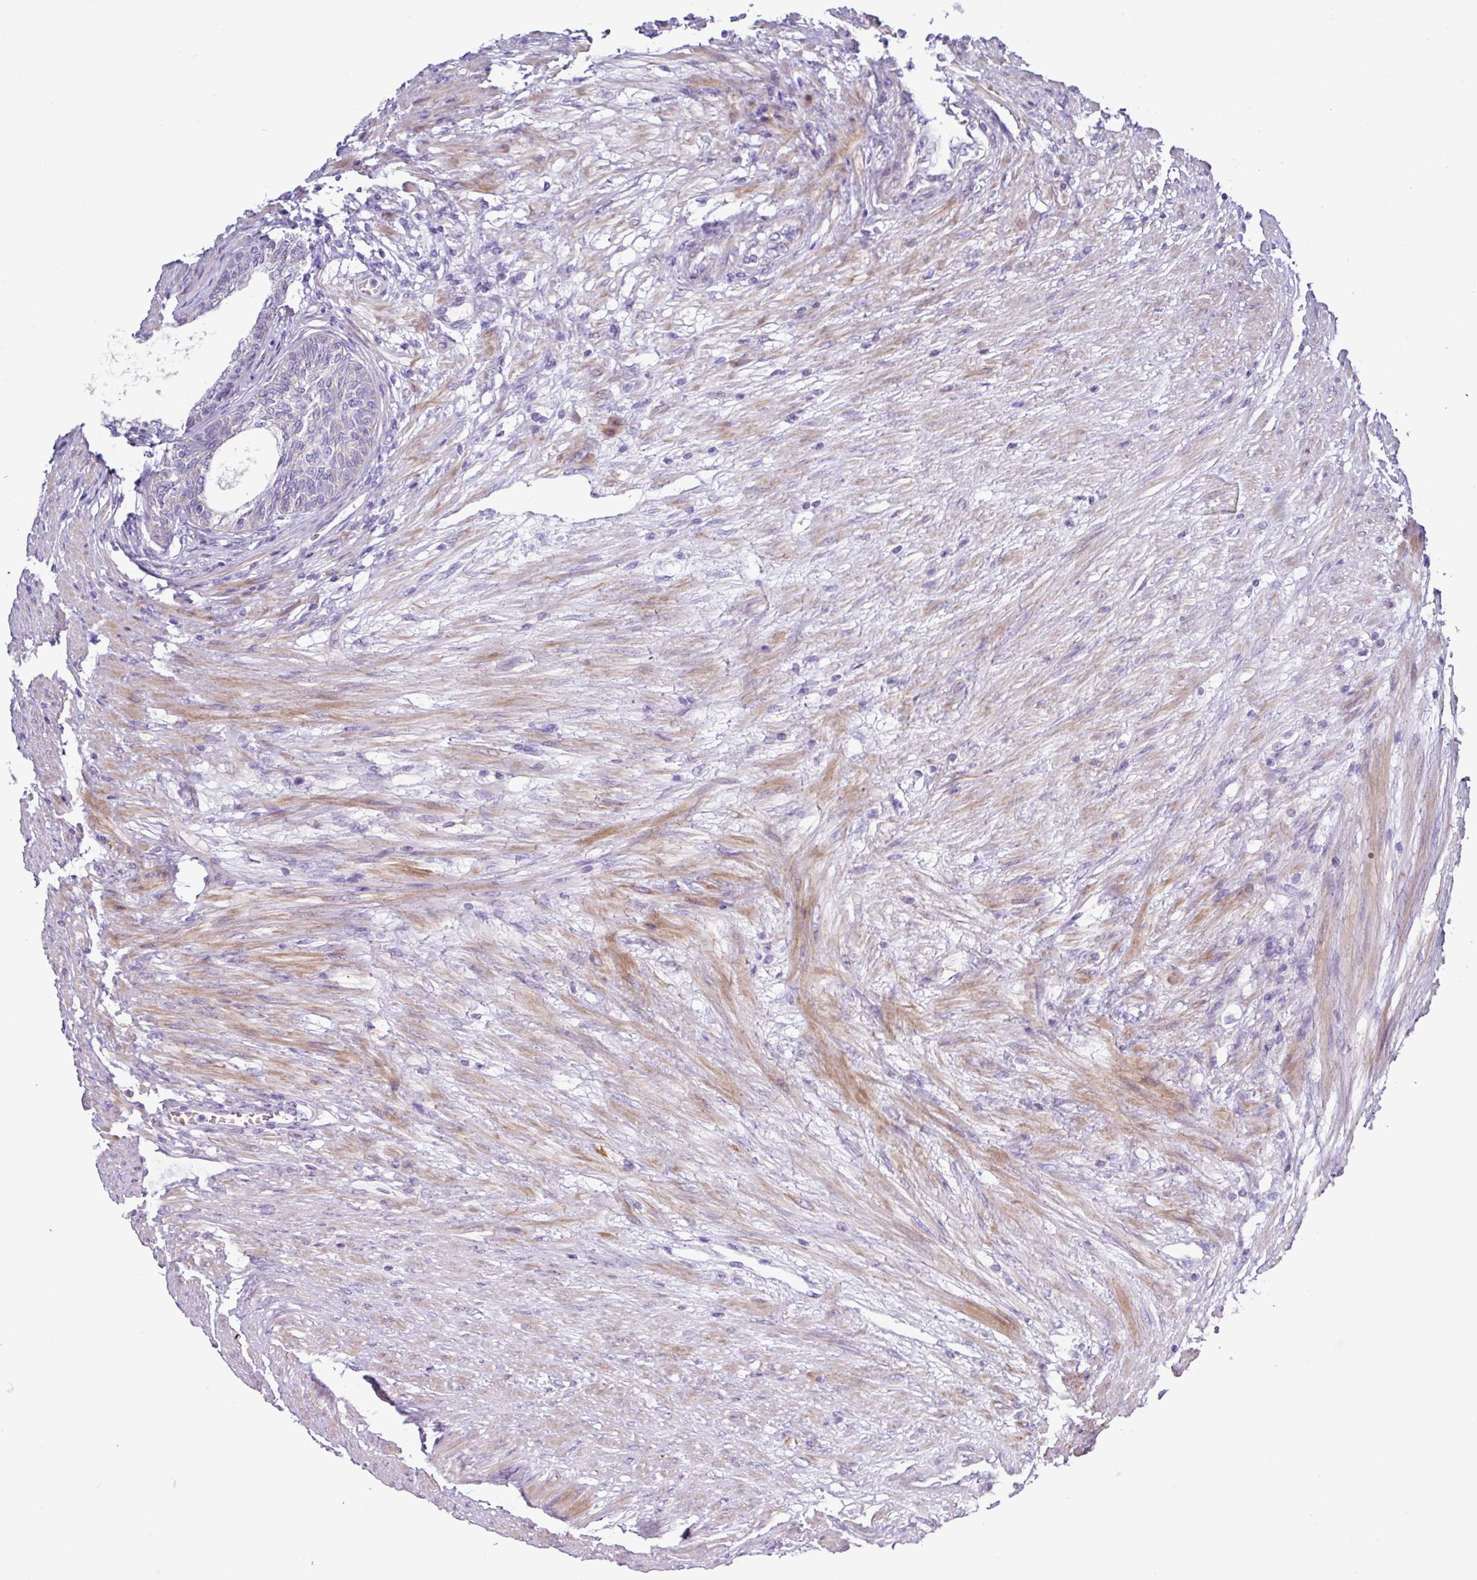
{"staining": {"intensity": "negative", "quantity": "none", "location": "none"}, "tissue": "prostate cancer", "cell_type": "Tumor cells", "image_type": "cancer", "snomed": [{"axis": "morphology", "description": "Adenocarcinoma, High grade"}, {"axis": "topography", "description": "Prostate"}], "caption": "Immunohistochemistry (IHC) of prostate adenocarcinoma (high-grade) exhibits no staining in tumor cells.", "gene": "RGS16", "patient": {"sex": "male", "age": 69}}